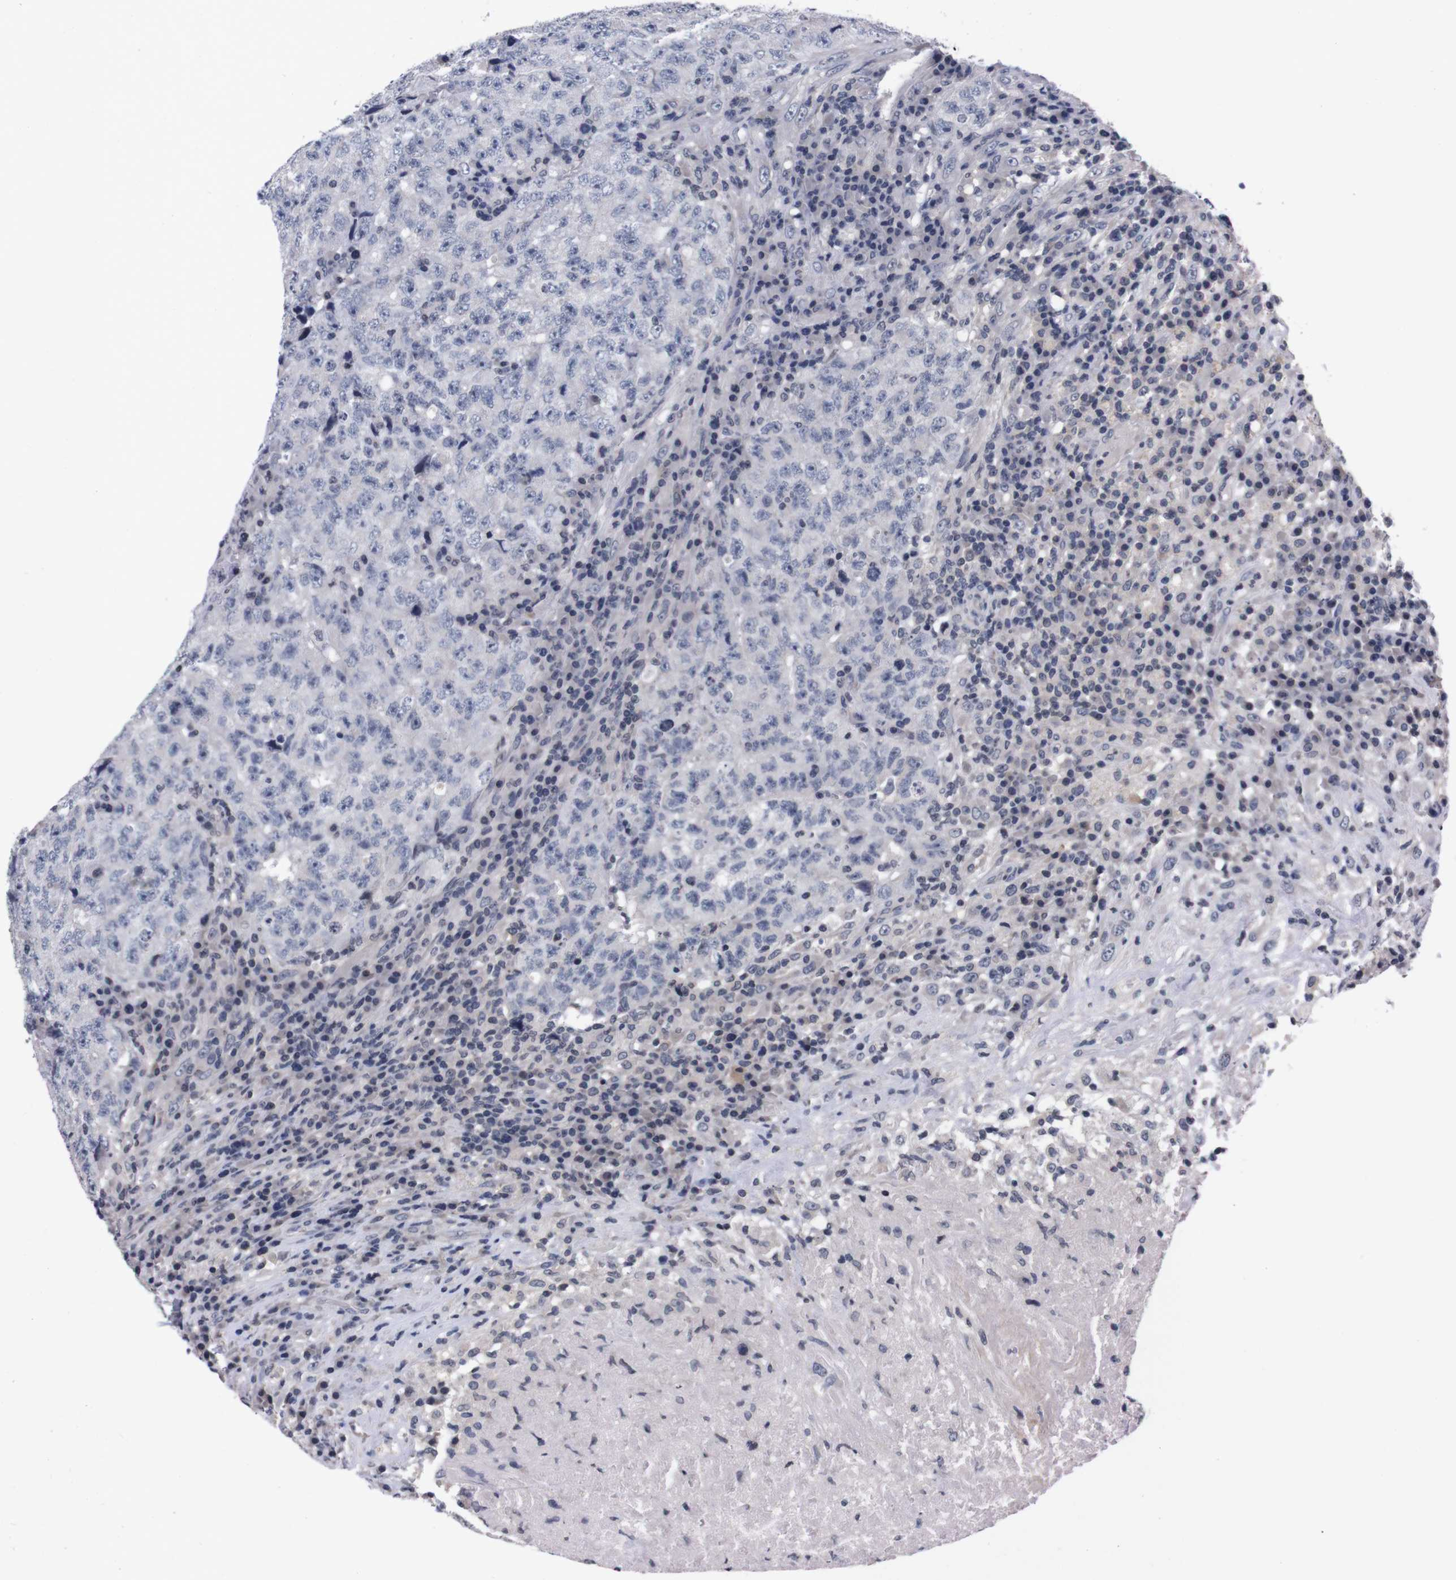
{"staining": {"intensity": "negative", "quantity": "none", "location": "none"}, "tissue": "testis cancer", "cell_type": "Tumor cells", "image_type": "cancer", "snomed": [{"axis": "morphology", "description": "Necrosis, NOS"}, {"axis": "morphology", "description": "Carcinoma, Embryonal, NOS"}, {"axis": "topography", "description": "Testis"}], "caption": "This is a image of IHC staining of testis cancer (embryonal carcinoma), which shows no positivity in tumor cells.", "gene": "TNFRSF21", "patient": {"sex": "male", "age": 19}}